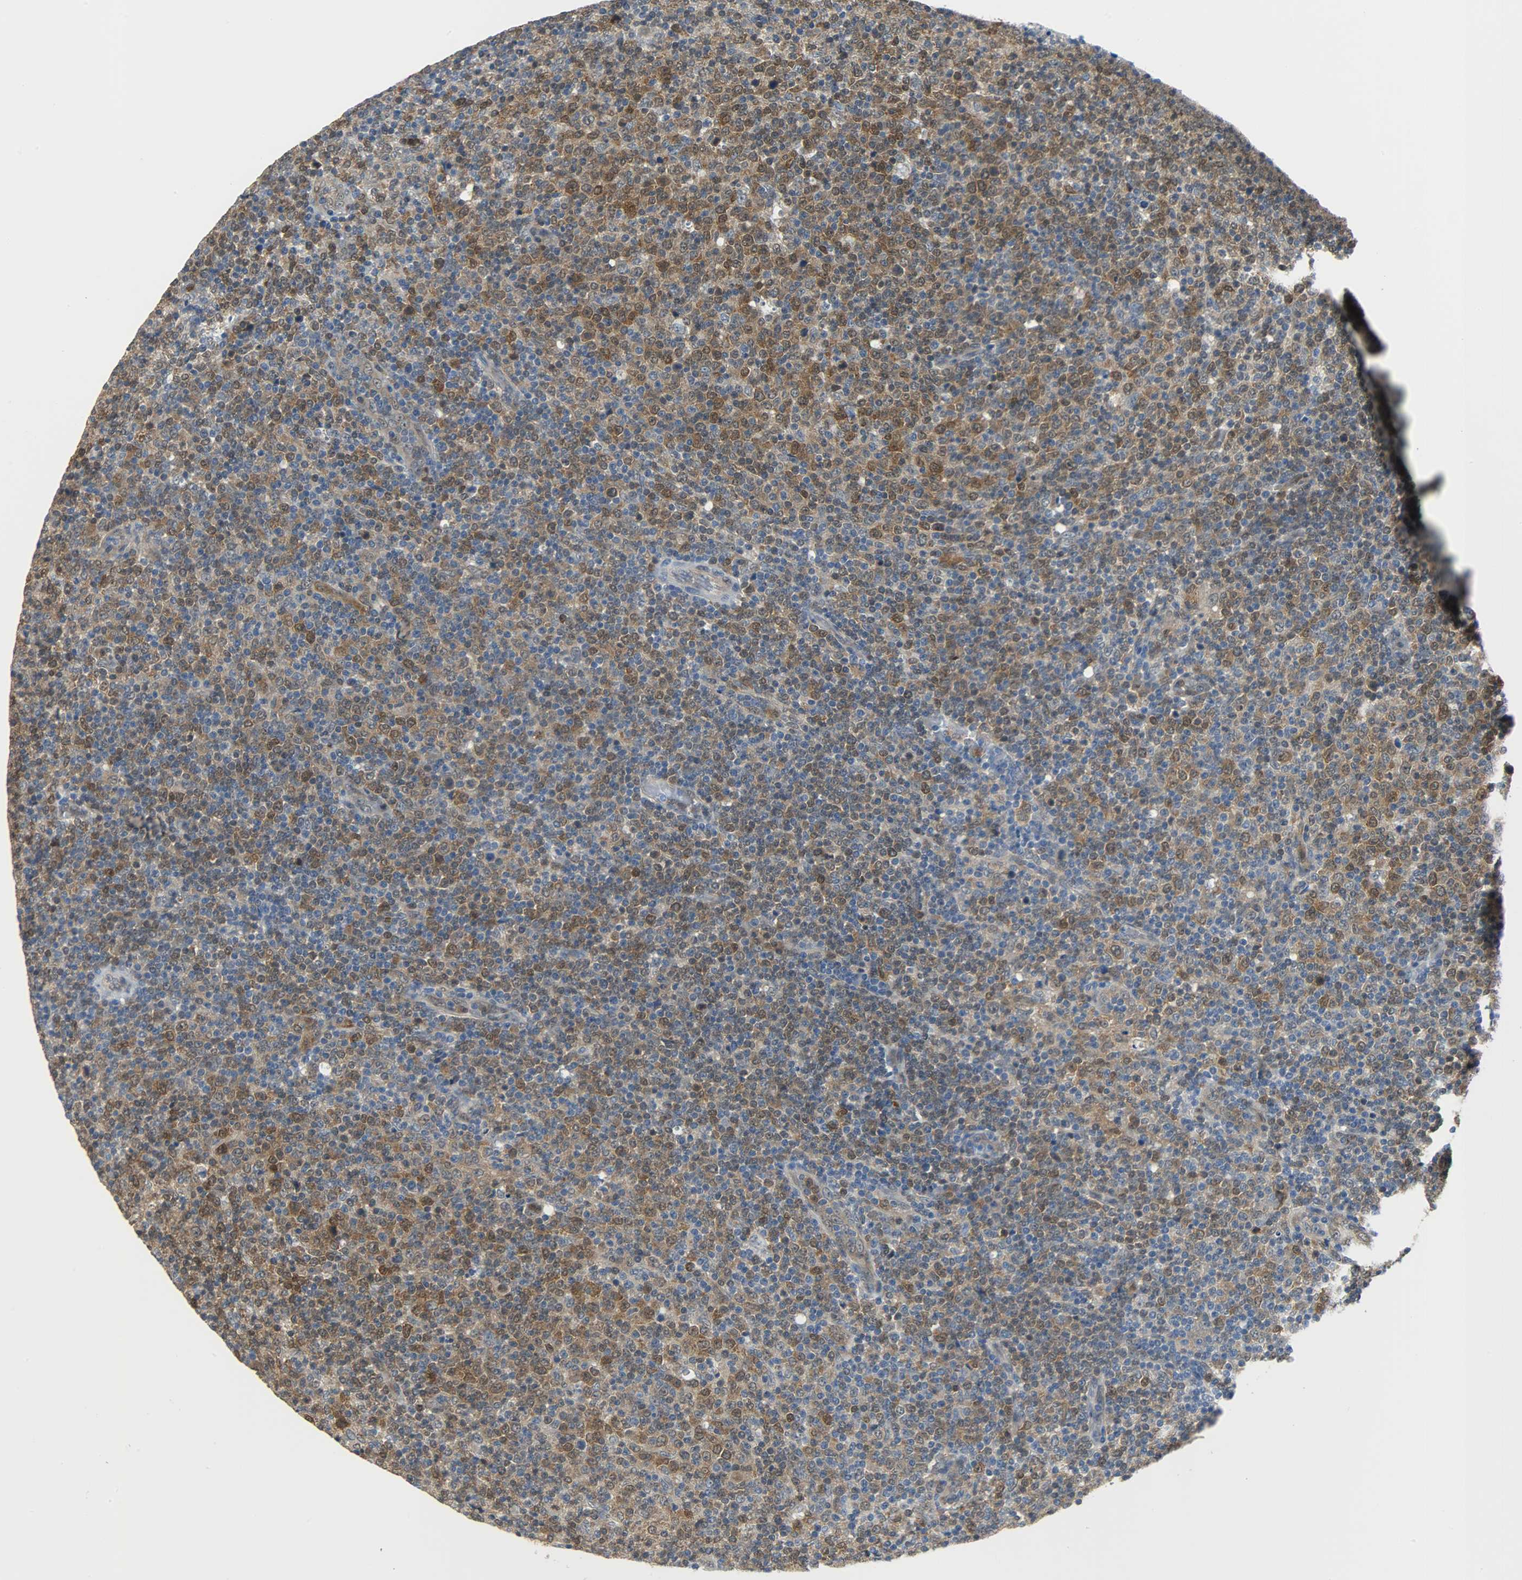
{"staining": {"intensity": "strong", "quantity": ">75%", "location": "cytoplasmic/membranous,nuclear"}, "tissue": "lymphoma", "cell_type": "Tumor cells", "image_type": "cancer", "snomed": [{"axis": "morphology", "description": "Malignant lymphoma, non-Hodgkin's type, Low grade"}, {"axis": "topography", "description": "Lymph node"}], "caption": "High-power microscopy captured an IHC photomicrograph of low-grade malignant lymphoma, non-Hodgkin's type, revealing strong cytoplasmic/membranous and nuclear staining in approximately >75% of tumor cells. The staining is performed using DAB (3,3'-diaminobenzidine) brown chromogen to label protein expression. The nuclei are counter-stained blue using hematoxylin.", "gene": "EIF4EBP1", "patient": {"sex": "male", "age": 70}}